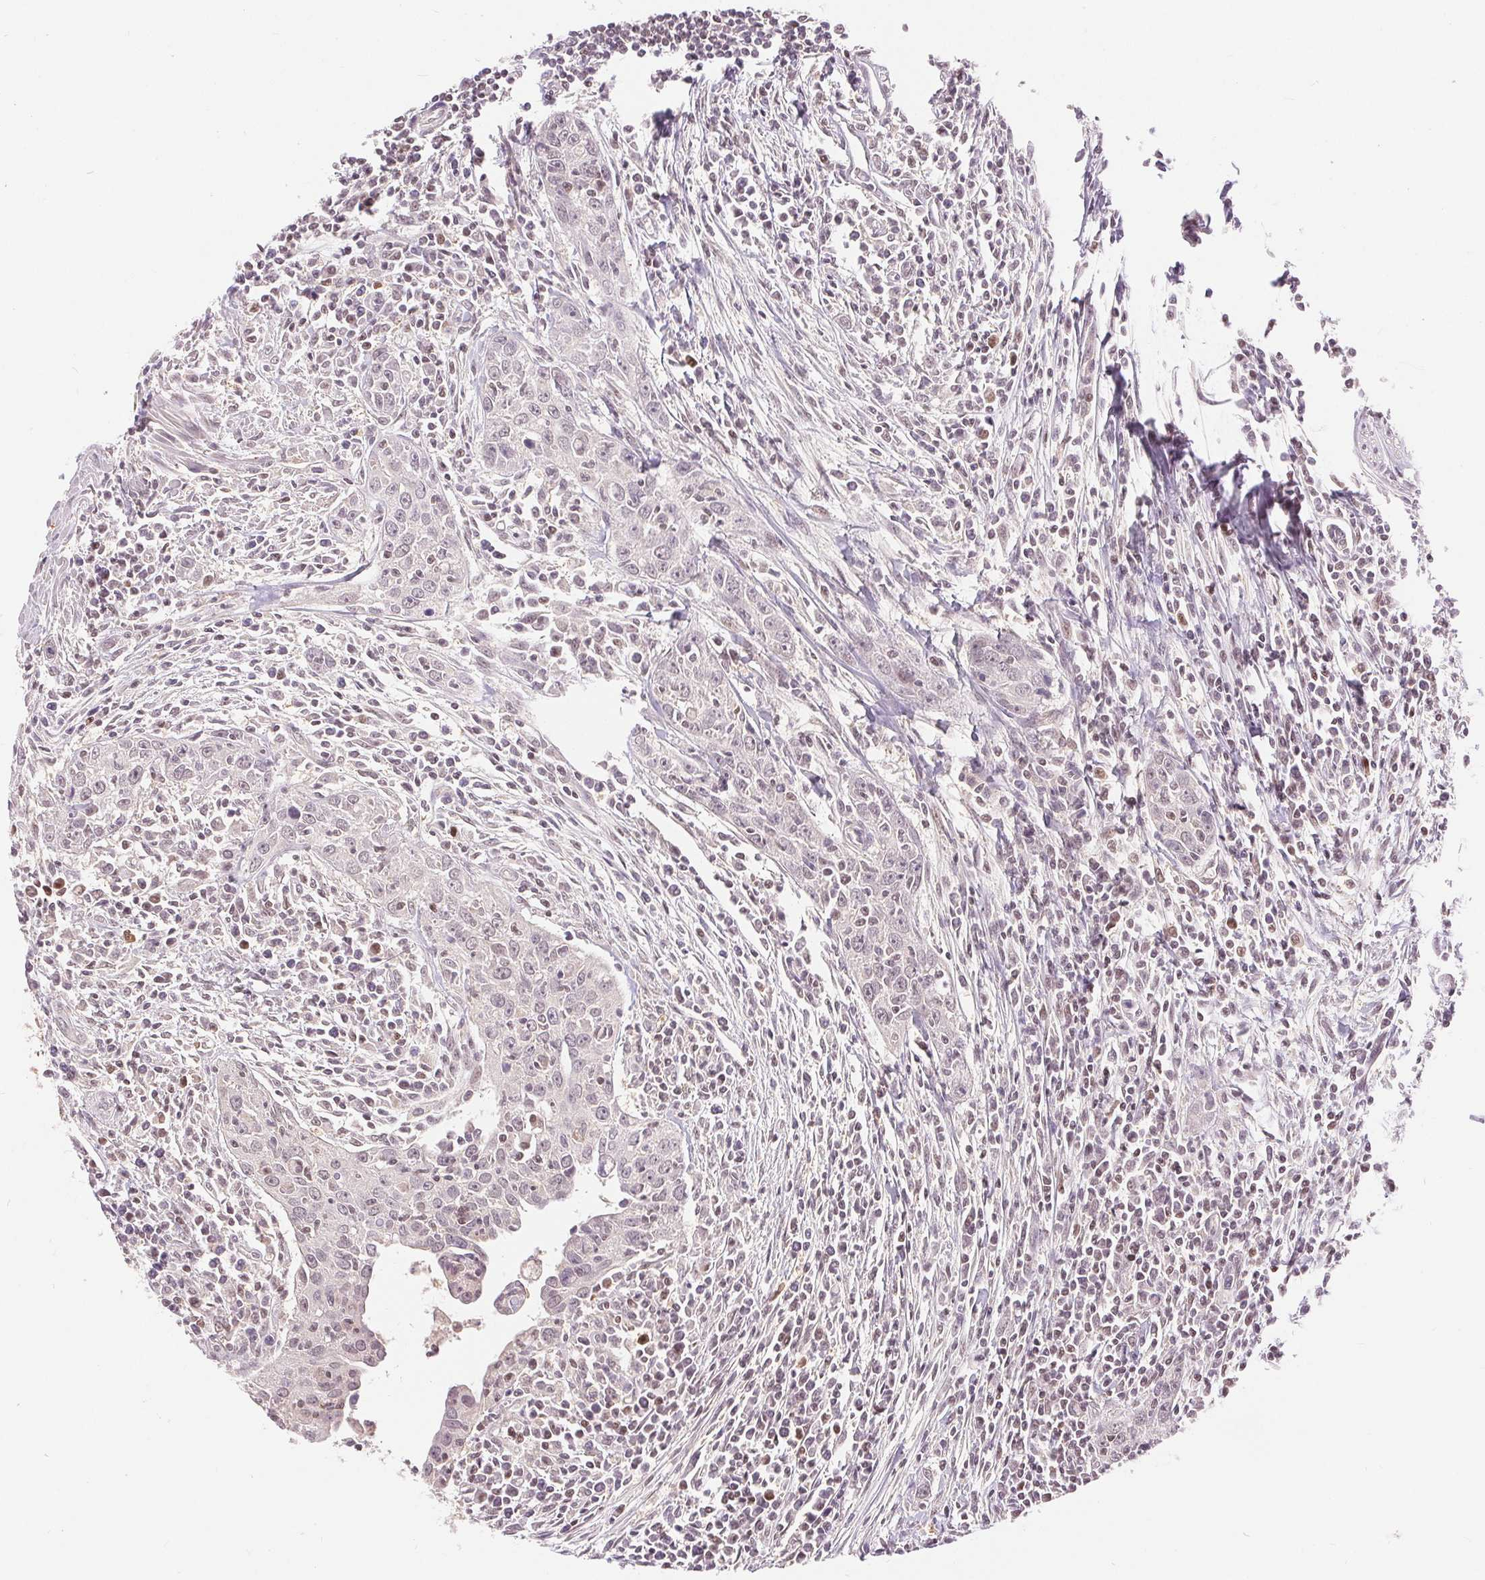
{"staining": {"intensity": "weak", "quantity": "<25%", "location": "nuclear"}, "tissue": "urothelial cancer", "cell_type": "Tumor cells", "image_type": "cancer", "snomed": [{"axis": "morphology", "description": "Urothelial carcinoma, High grade"}, {"axis": "topography", "description": "Urinary bladder"}], "caption": "Human high-grade urothelial carcinoma stained for a protein using immunohistochemistry shows no staining in tumor cells.", "gene": "TMEM273", "patient": {"sex": "male", "age": 83}}